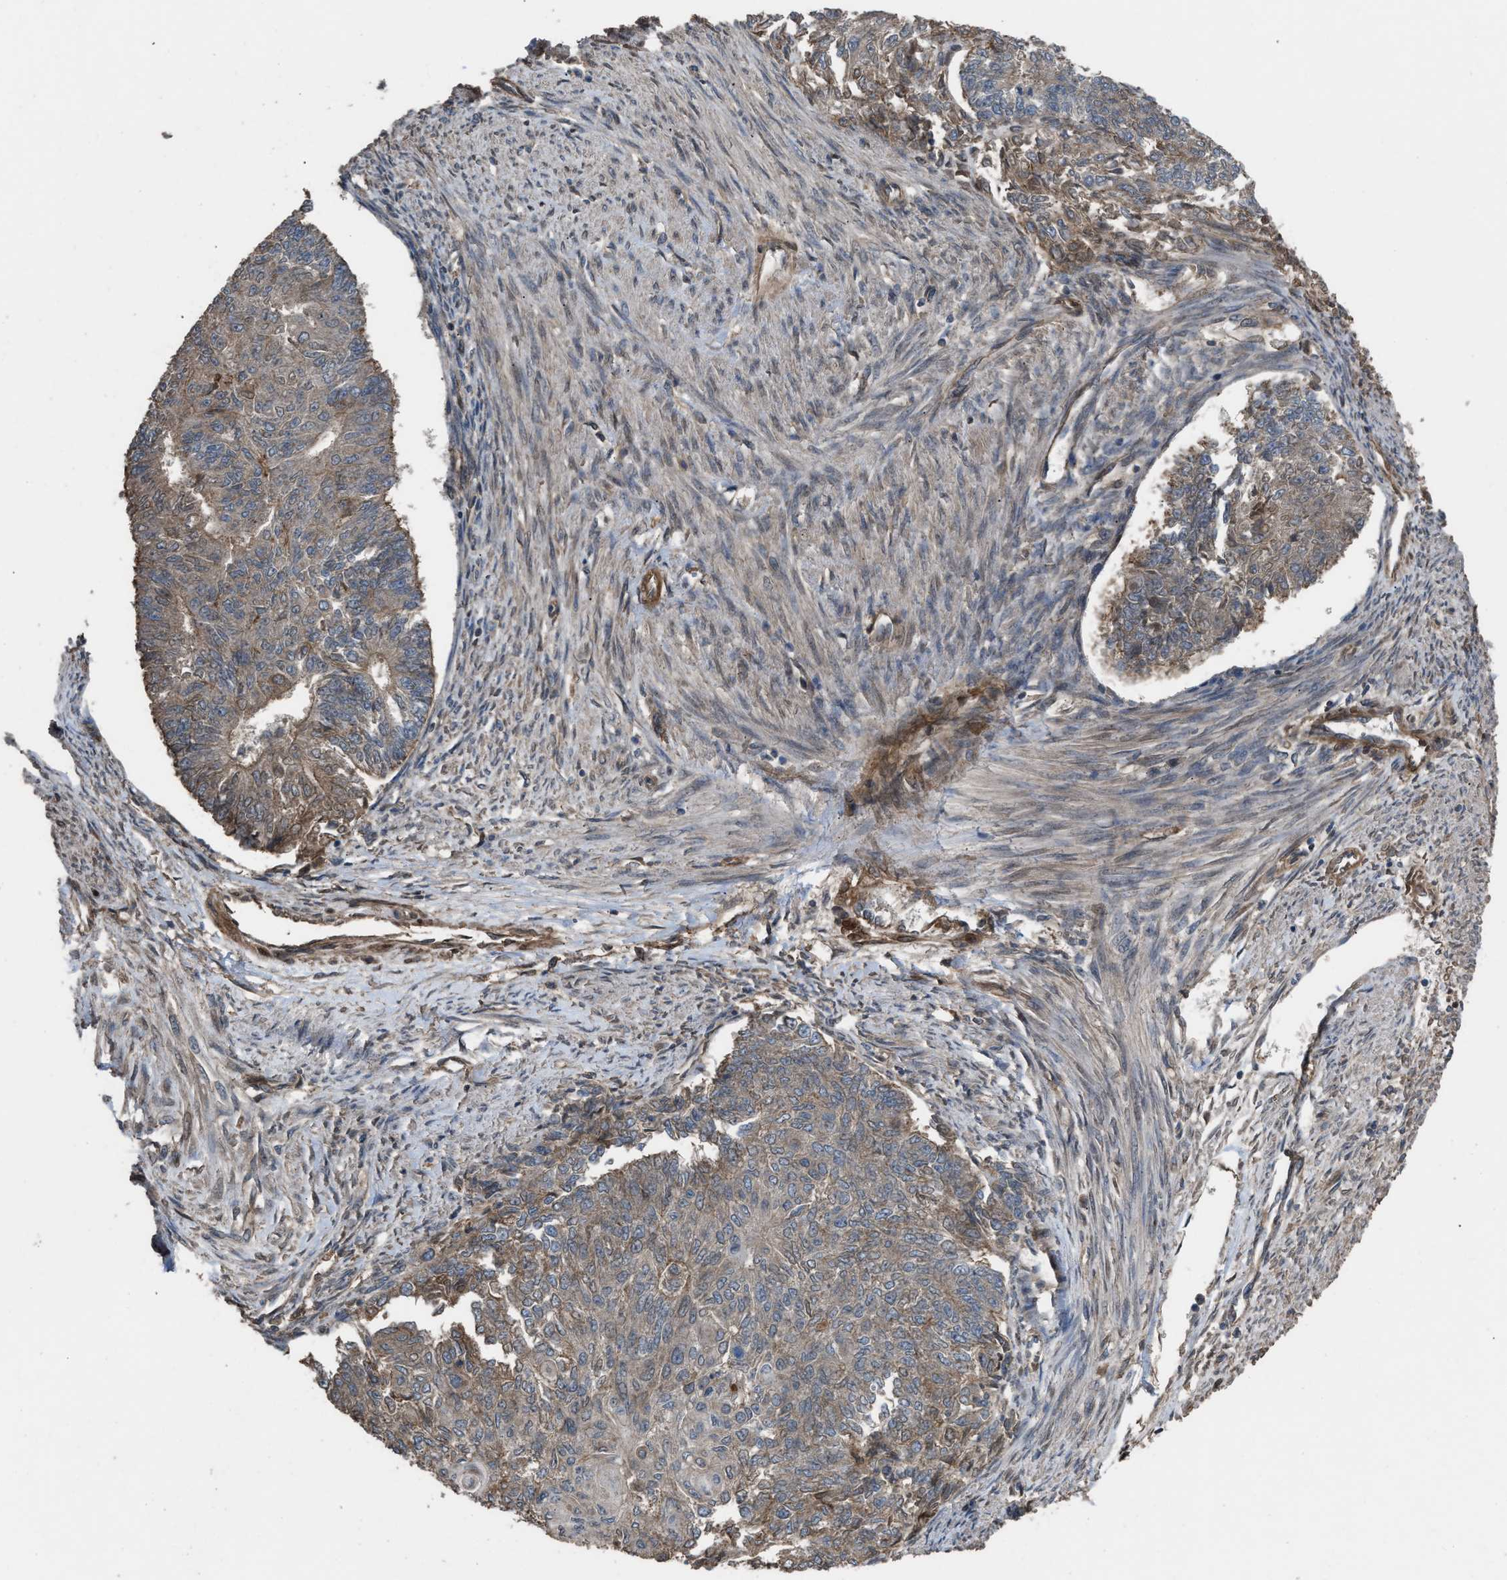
{"staining": {"intensity": "weak", "quantity": ">75%", "location": "cytoplasmic/membranous"}, "tissue": "endometrial cancer", "cell_type": "Tumor cells", "image_type": "cancer", "snomed": [{"axis": "morphology", "description": "Adenocarcinoma, NOS"}, {"axis": "topography", "description": "Endometrium"}], "caption": "Immunohistochemistry image of adenocarcinoma (endometrial) stained for a protein (brown), which displays low levels of weak cytoplasmic/membranous expression in approximately >75% of tumor cells.", "gene": "UTRN", "patient": {"sex": "female", "age": 32}}